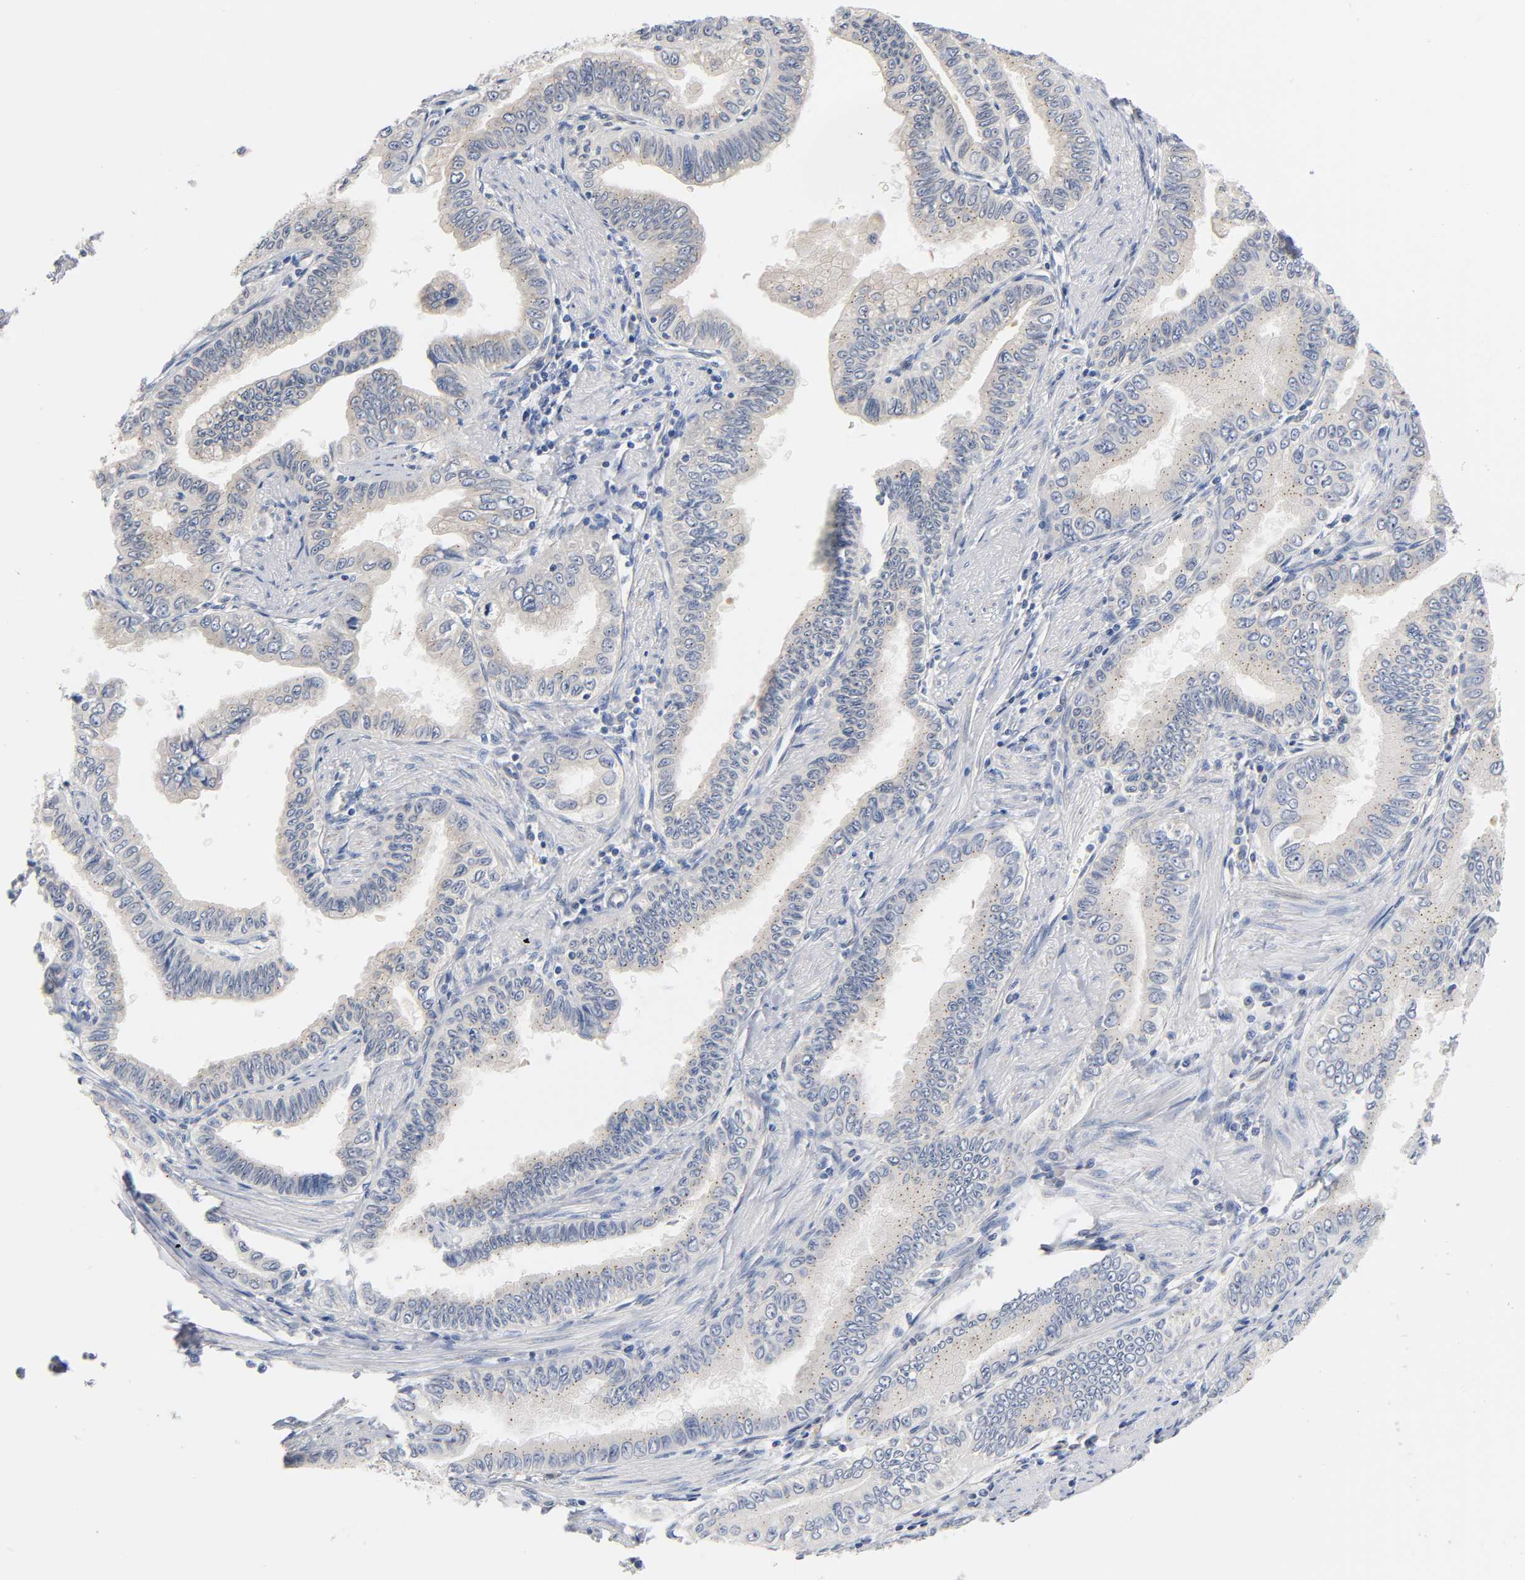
{"staining": {"intensity": "weak", "quantity": ">75%", "location": "cytoplasmic/membranous"}, "tissue": "pancreatic cancer", "cell_type": "Tumor cells", "image_type": "cancer", "snomed": [{"axis": "morphology", "description": "Normal tissue, NOS"}, {"axis": "topography", "description": "Lymph node"}], "caption": "Pancreatic cancer stained with a brown dye reveals weak cytoplasmic/membranous positive positivity in about >75% of tumor cells.", "gene": "FYN", "patient": {"sex": "male", "age": 50}}